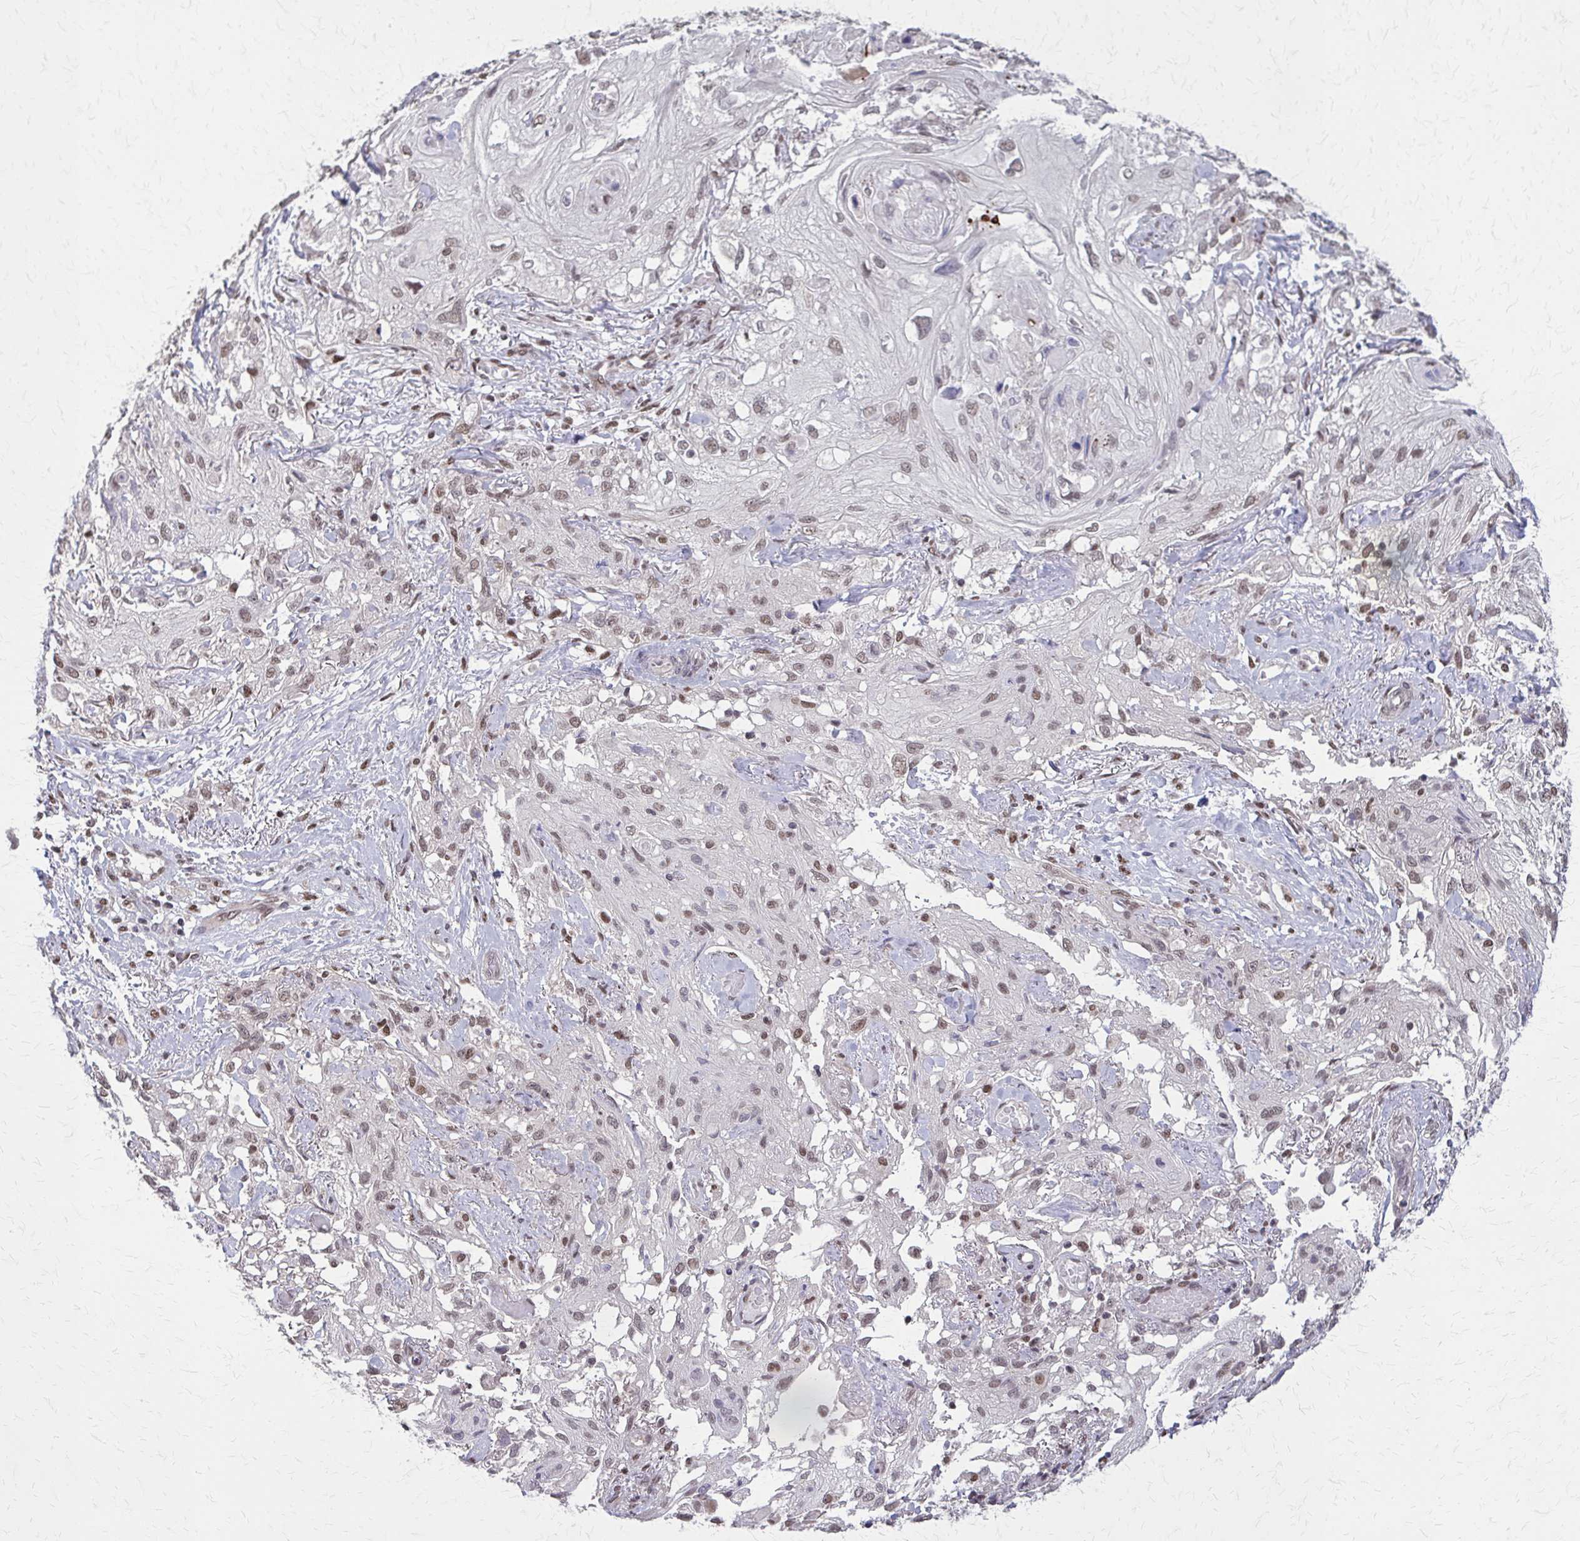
{"staining": {"intensity": "weak", "quantity": ">75%", "location": "nuclear"}, "tissue": "skin cancer", "cell_type": "Tumor cells", "image_type": "cancer", "snomed": [{"axis": "morphology", "description": "Squamous cell carcinoma, NOS"}, {"axis": "topography", "description": "Skin"}, {"axis": "topography", "description": "Vulva"}], "caption": "A low amount of weak nuclear staining is identified in approximately >75% of tumor cells in skin cancer (squamous cell carcinoma) tissue.", "gene": "TTF1", "patient": {"sex": "female", "age": 86}}